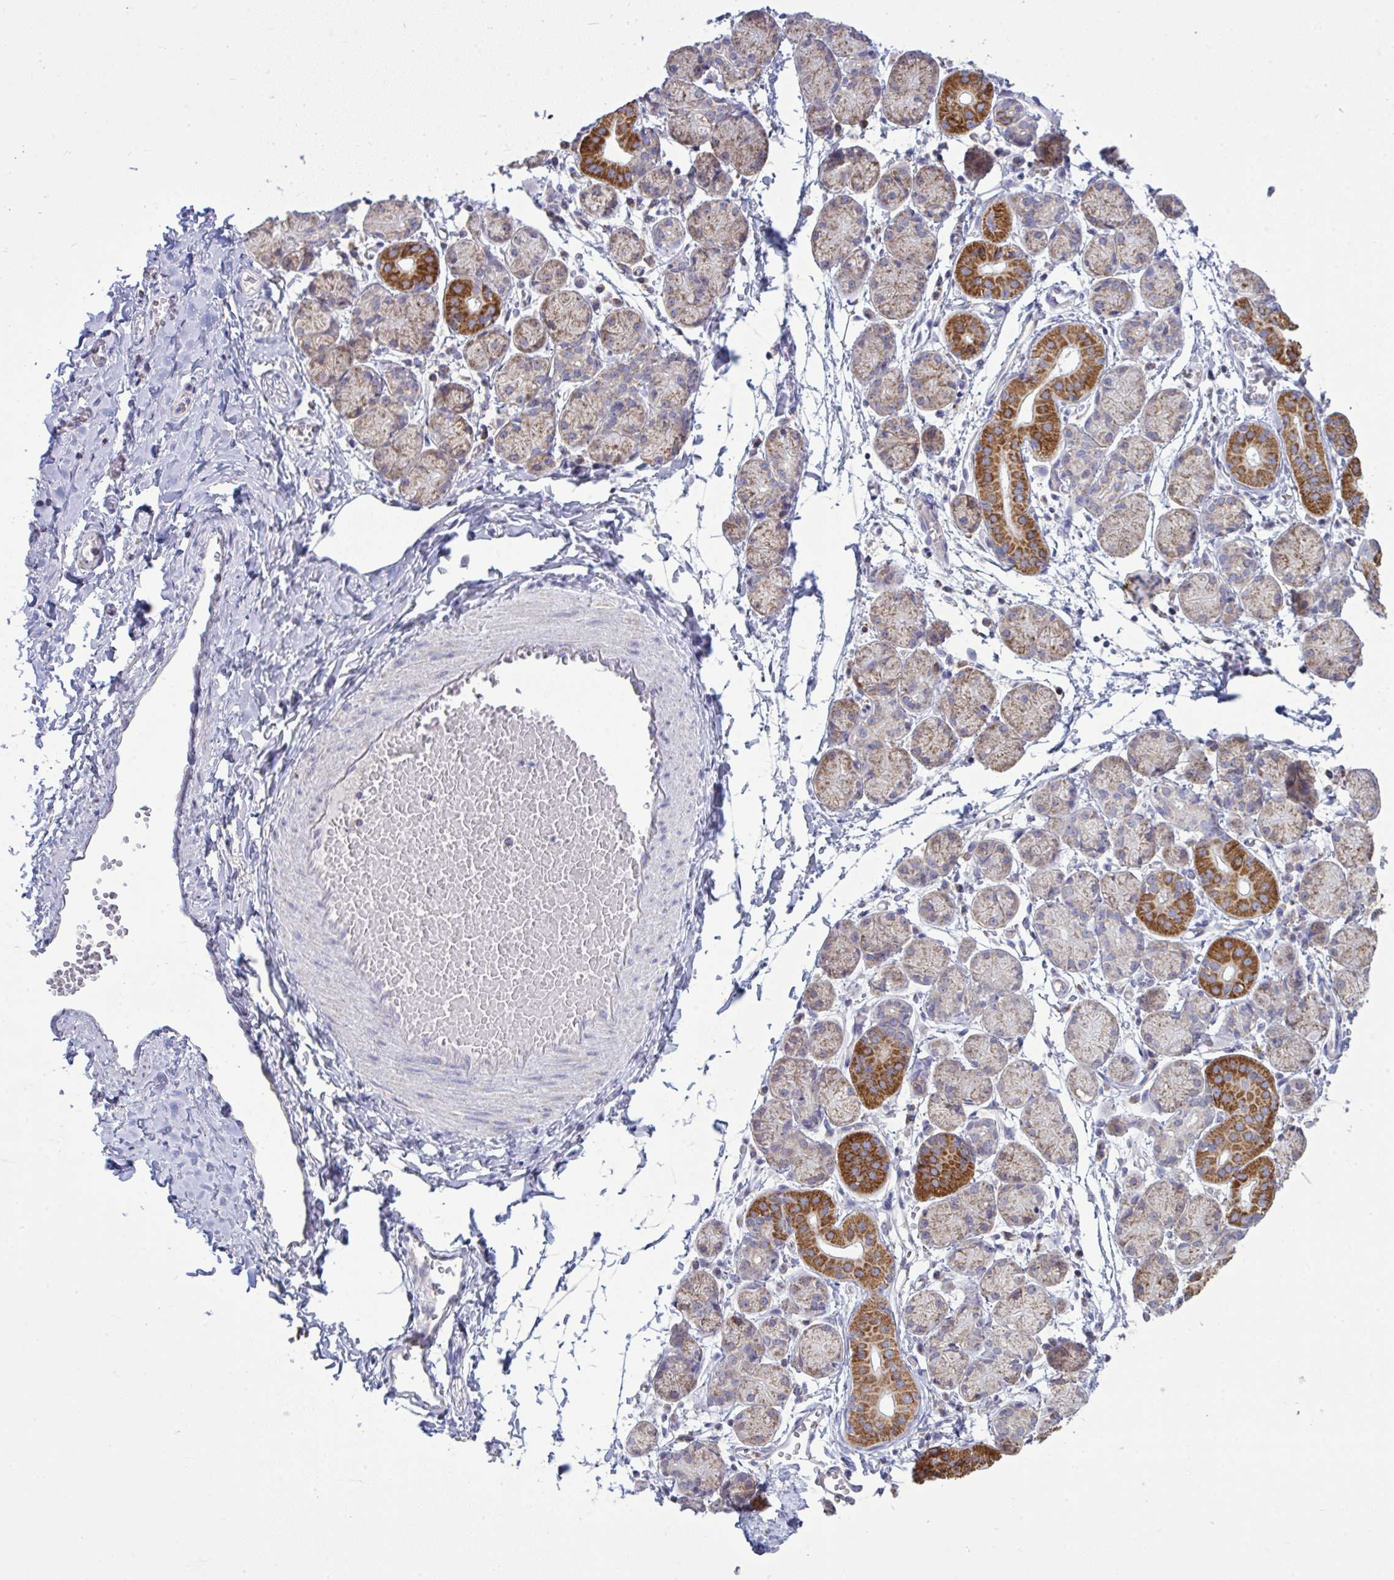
{"staining": {"intensity": "strong", "quantity": "25%-75%", "location": "cytoplasmic/membranous"}, "tissue": "salivary gland", "cell_type": "Glandular cells", "image_type": "normal", "snomed": [{"axis": "morphology", "description": "Normal tissue, NOS"}, {"axis": "topography", "description": "Salivary gland"}], "caption": "Brown immunohistochemical staining in unremarkable human salivary gland exhibits strong cytoplasmic/membranous expression in approximately 25%-75% of glandular cells. Using DAB (3,3'-diaminobenzidine) (brown) and hematoxylin (blue) stains, captured at high magnification using brightfield microscopy.", "gene": "NDUFA7", "patient": {"sex": "female", "age": 24}}